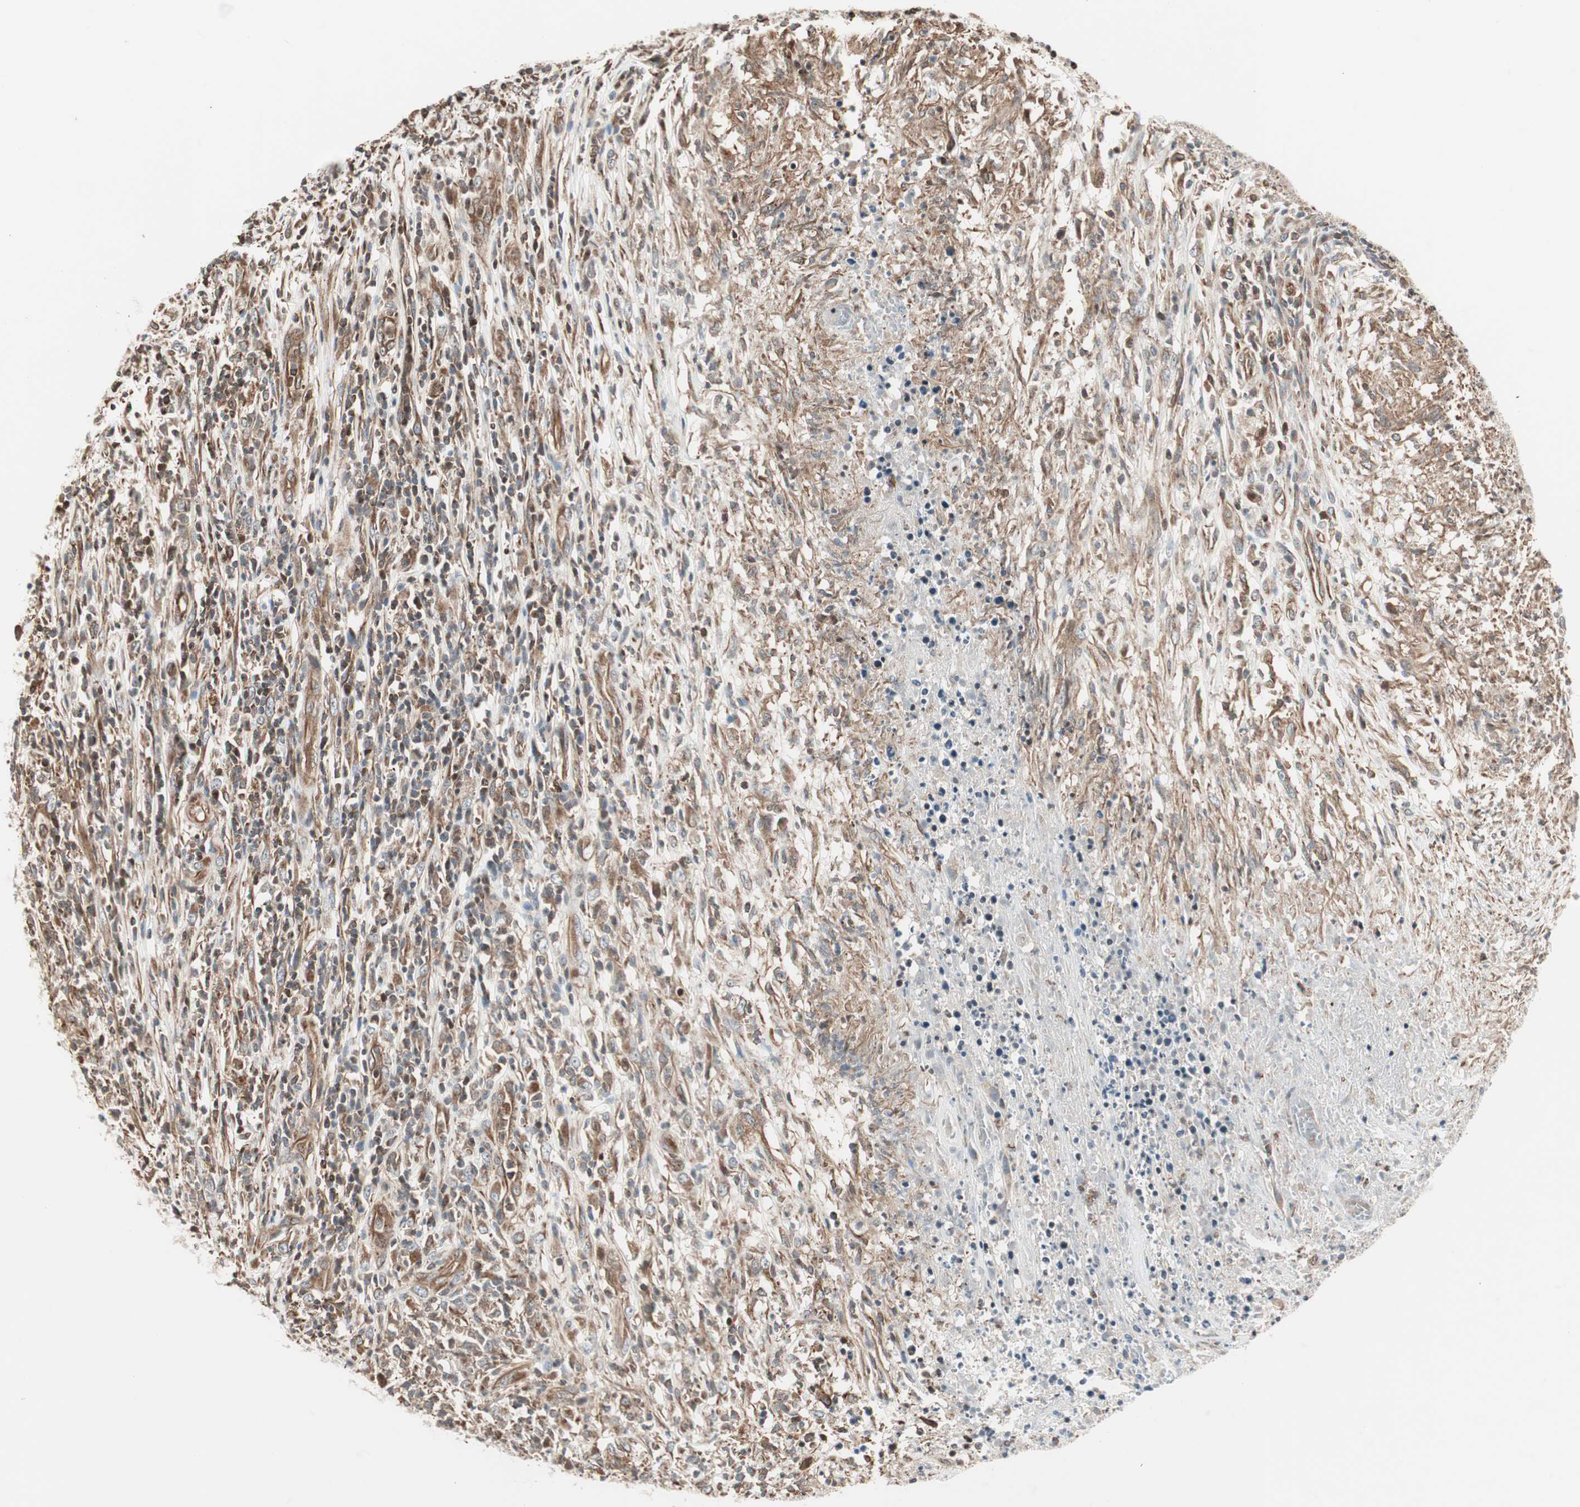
{"staining": {"intensity": "moderate", "quantity": ">75%", "location": "cytoplasmic/membranous"}, "tissue": "lymphoma", "cell_type": "Tumor cells", "image_type": "cancer", "snomed": [{"axis": "morphology", "description": "Malignant lymphoma, non-Hodgkin's type, High grade"}, {"axis": "topography", "description": "Lymph node"}], "caption": "An immunohistochemistry (IHC) histopathology image of tumor tissue is shown. Protein staining in brown labels moderate cytoplasmic/membranous positivity in lymphoma within tumor cells. The staining was performed using DAB, with brown indicating positive protein expression. Nuclei are stained blue with hematoxylin.", "gene": "MAD2L2", "patient": {"sex": "female", "age": 84}}